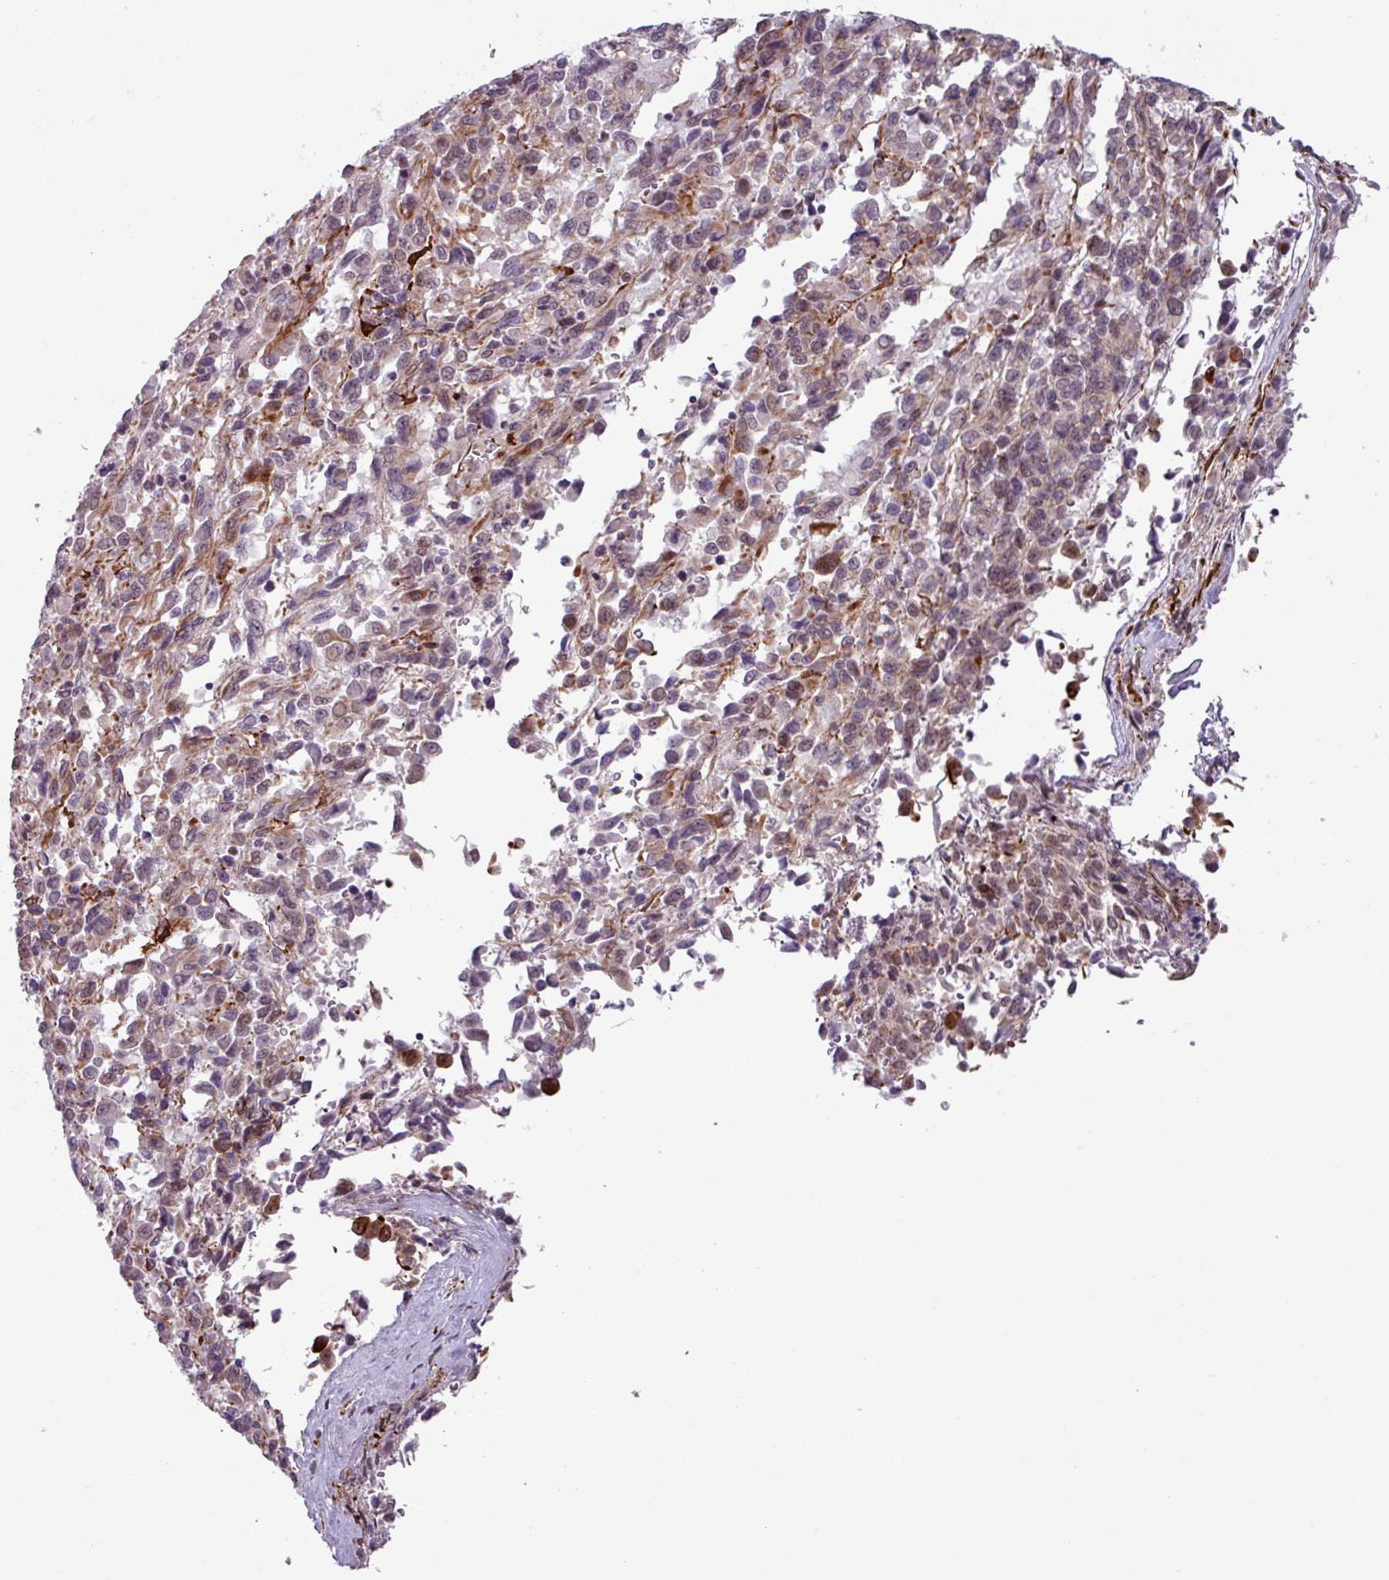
{"staining": {"intensity": "weak", "quantity": "<25%", "location": "cytoplasmic/membranous"}, "tissue": "melanoma", "cell_type": "Tumor cells", "image_type": "cancer", "snomed": [{"axis": "morphology", "description": "Malignant melanoma, Metastatic site"}, {"axis": "topography", "description": "Lung"}], "caption": "IHC image of human melanoma stained for a protein (brown), which shows no positivity in tumor cells. Nuclei are stained in blue.", "gene": "CHD3", "patient": {"sex": "male", "age": 64}}